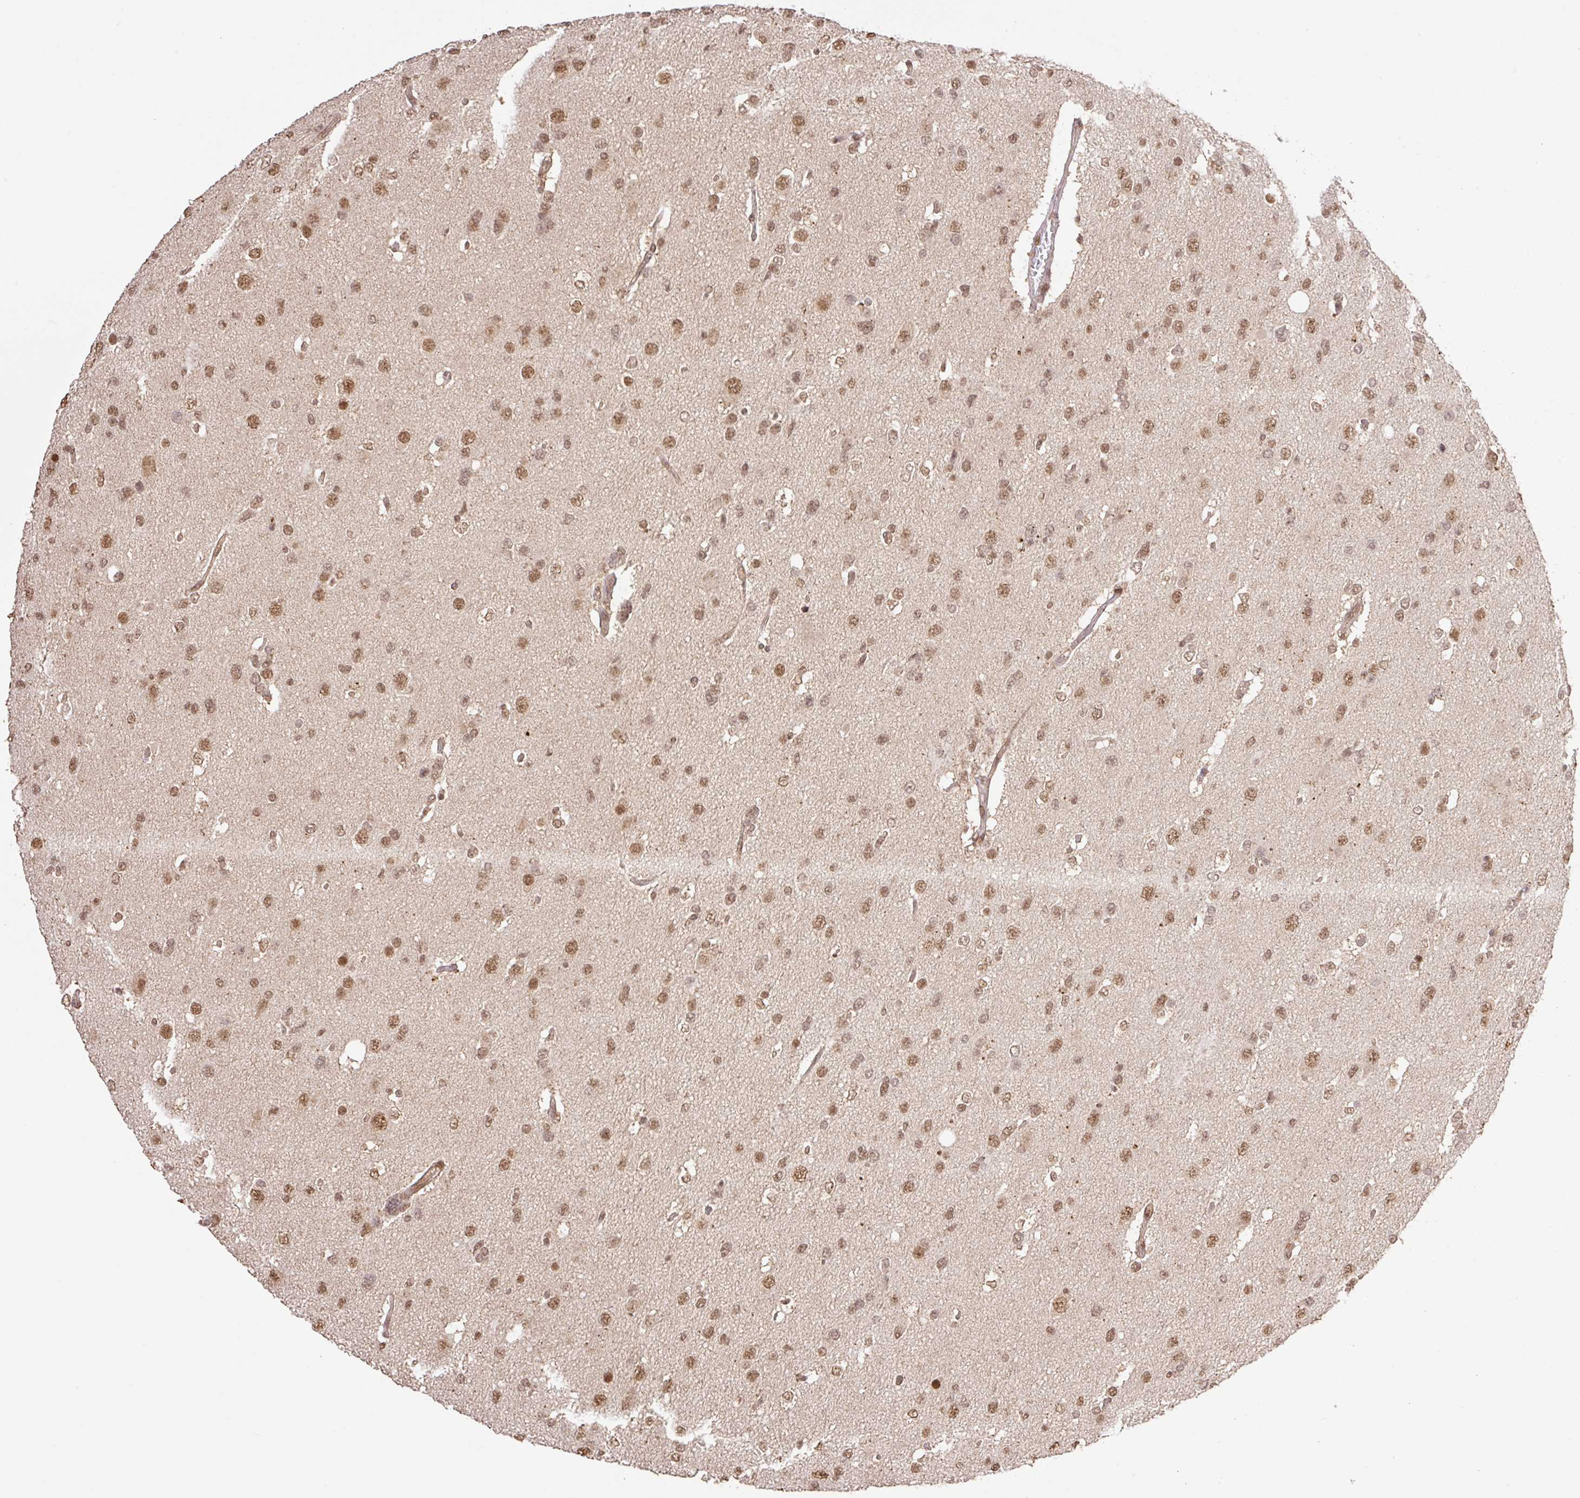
{"staining": {"intensity": "moderate", "quantity": ">75%", "location": "nuclear"}, "tissue": "glioma", "cell_type": "Tumor cells", "image_type": "cancer", "snomed": [{"axis": "morphology", "description": "Glioma, malignant, High grade"}, {"axis": "topography", "description": "Brain"}], "caption": "Human malignant high-grade glioma stained with a brown dye exhibits moderate nuclear positive staining in approximately >75% of tumor cells.", "gene": "VPS25", "patient": {"sex": "male", "age": 53}}